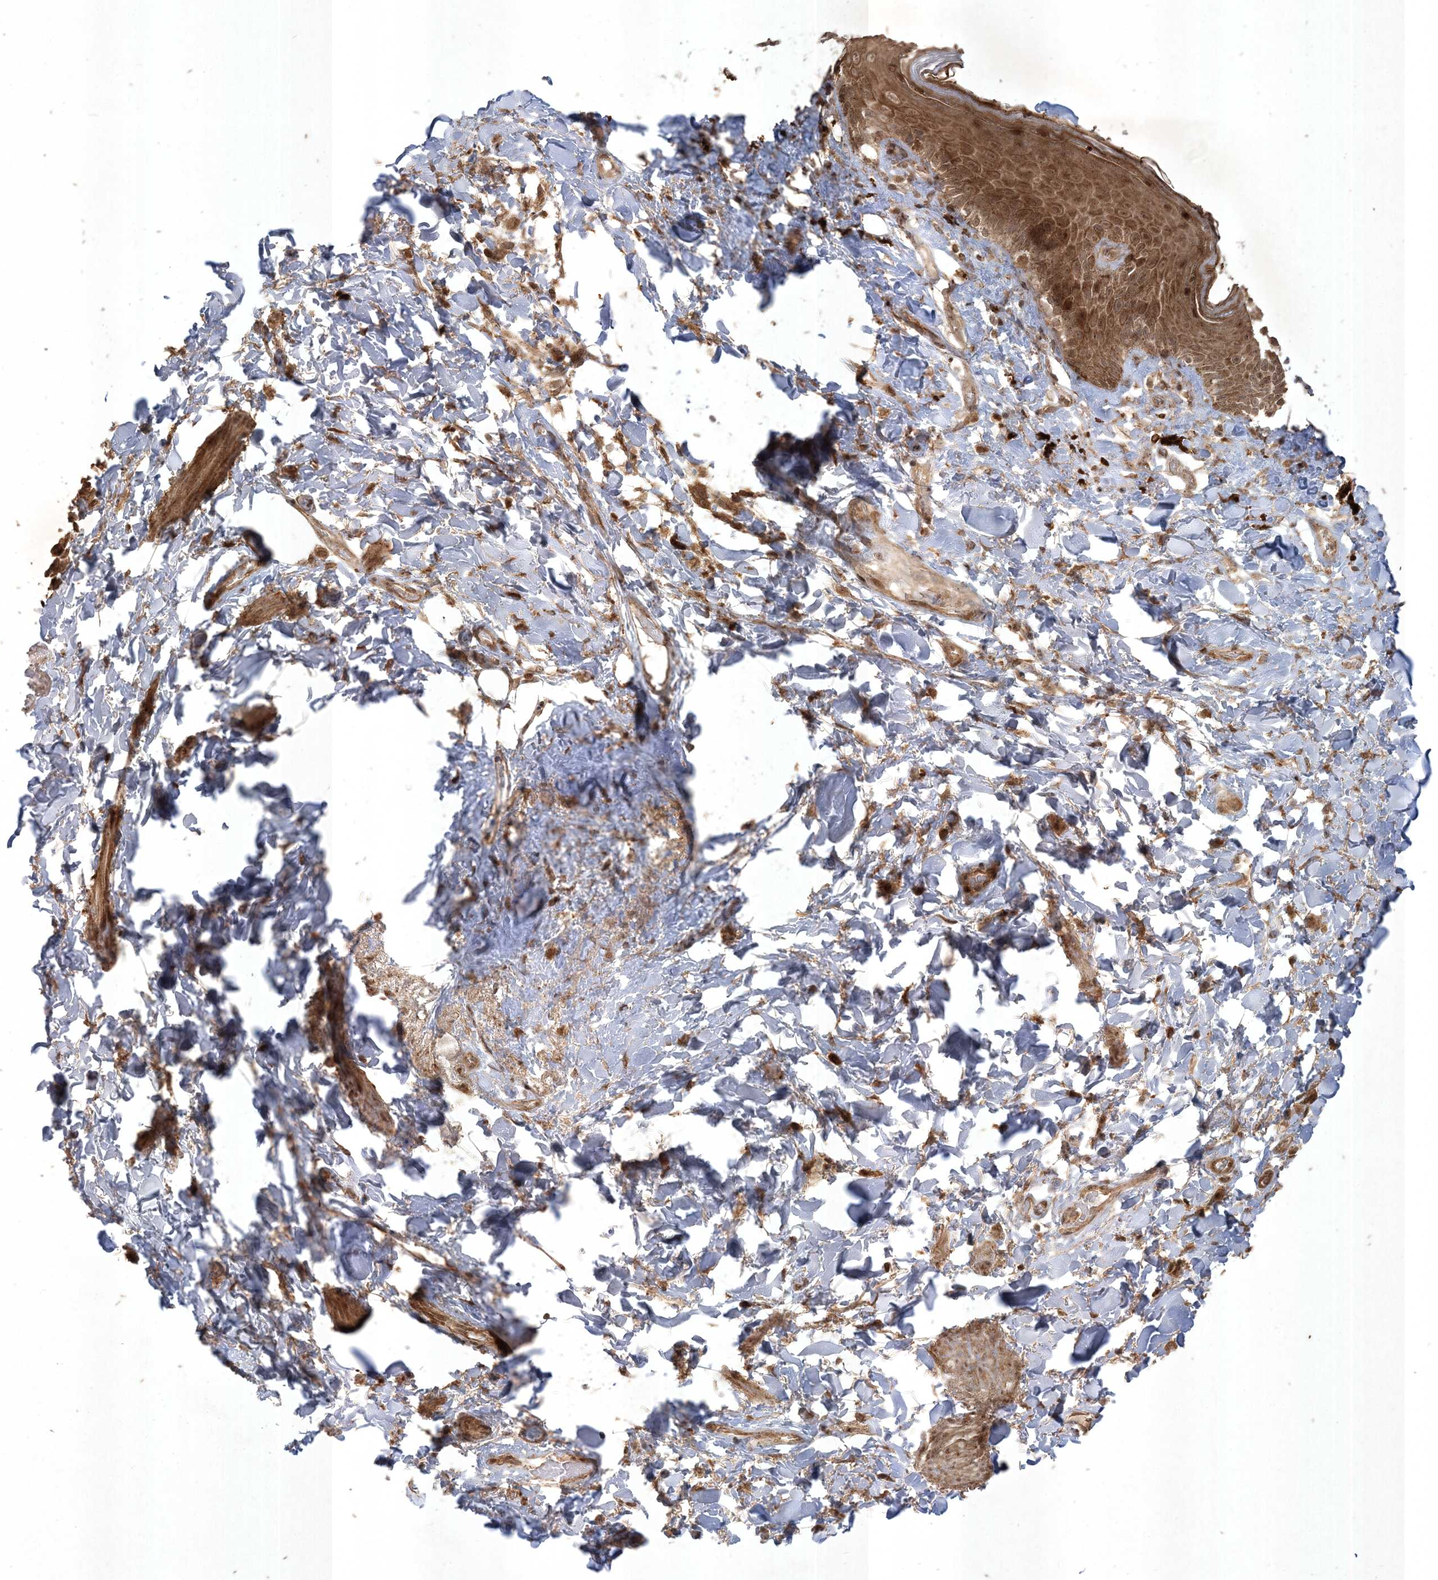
{"staining": {"intensity": "moderate", "quantity": ">75%", "location": "cytoplasmic/membranous,nuclear"}, "tissue": "skin", "cell_type": "Epidermal cells", "image_type": "normal", "snomed": [{"axis": "morphology", "description": "Normal tissue, NOS"}, {"axis": "topography", "description": "Anal"}], "caption": "DAB immunohistochemical staining of benign skin reveals moderate cytoplasmic/membranous,nuclear protein staining in about >75% of epidermal cells.", "gene": "RRAS", "patient": {"sex": "female", "age": 78}}